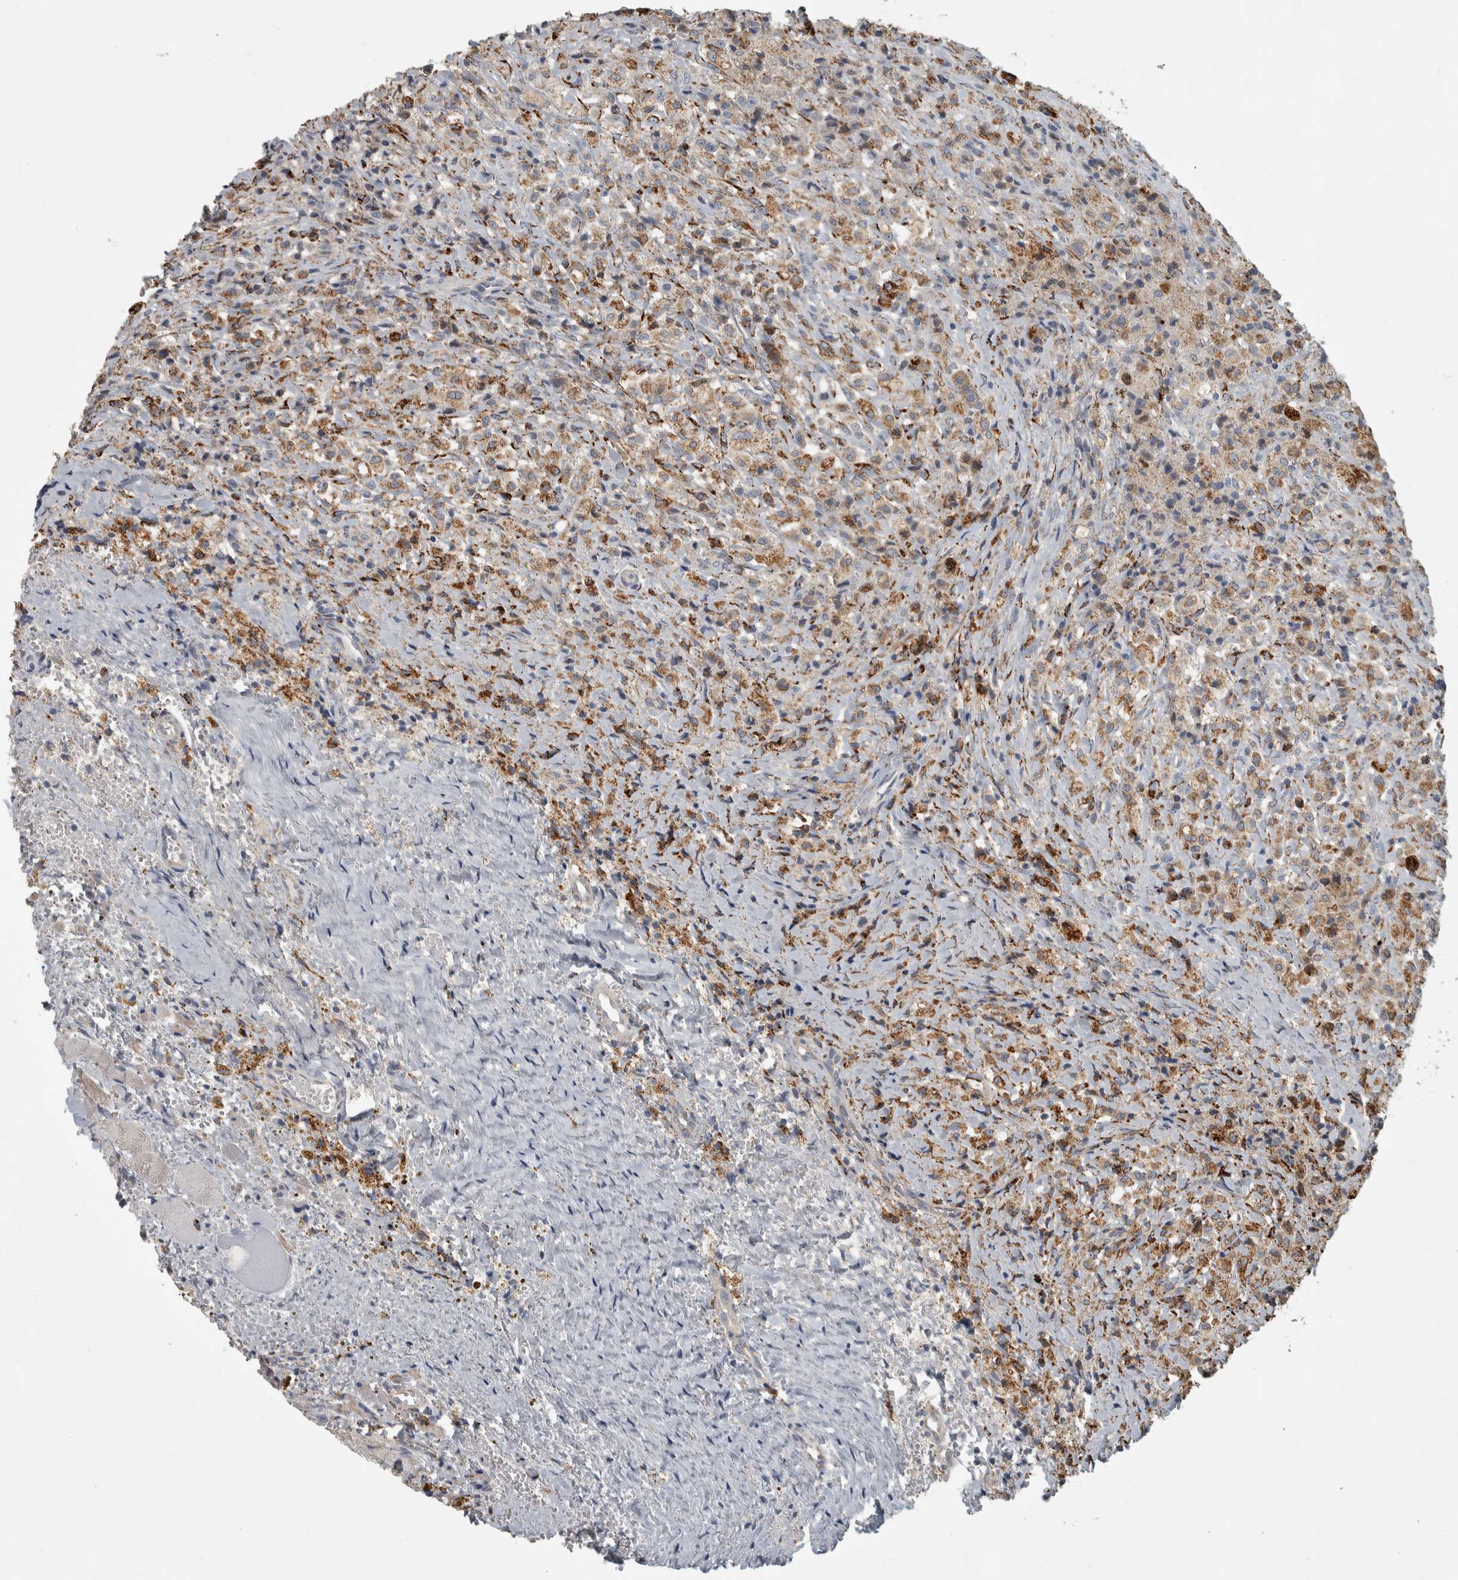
{"staining": {"intensity": "negative", "quantity": "none", "location": "none"}, "tissue": "testis cancer", "cell_type": "Tumor cells", "image_type": "cancer", "snomed": [{"axis": "morphology", "description": "Carcinoma, Embryonal, NOS"}, {"axis": "topography", "description": "Testis"}], "caption": "Testis cancer (embryonal carcinoma) was stained to show a protein in brown. There is no significant expression in tumor cells.", "gene": "FAM78A", "patient": {"sex": "male", "age": 2}}